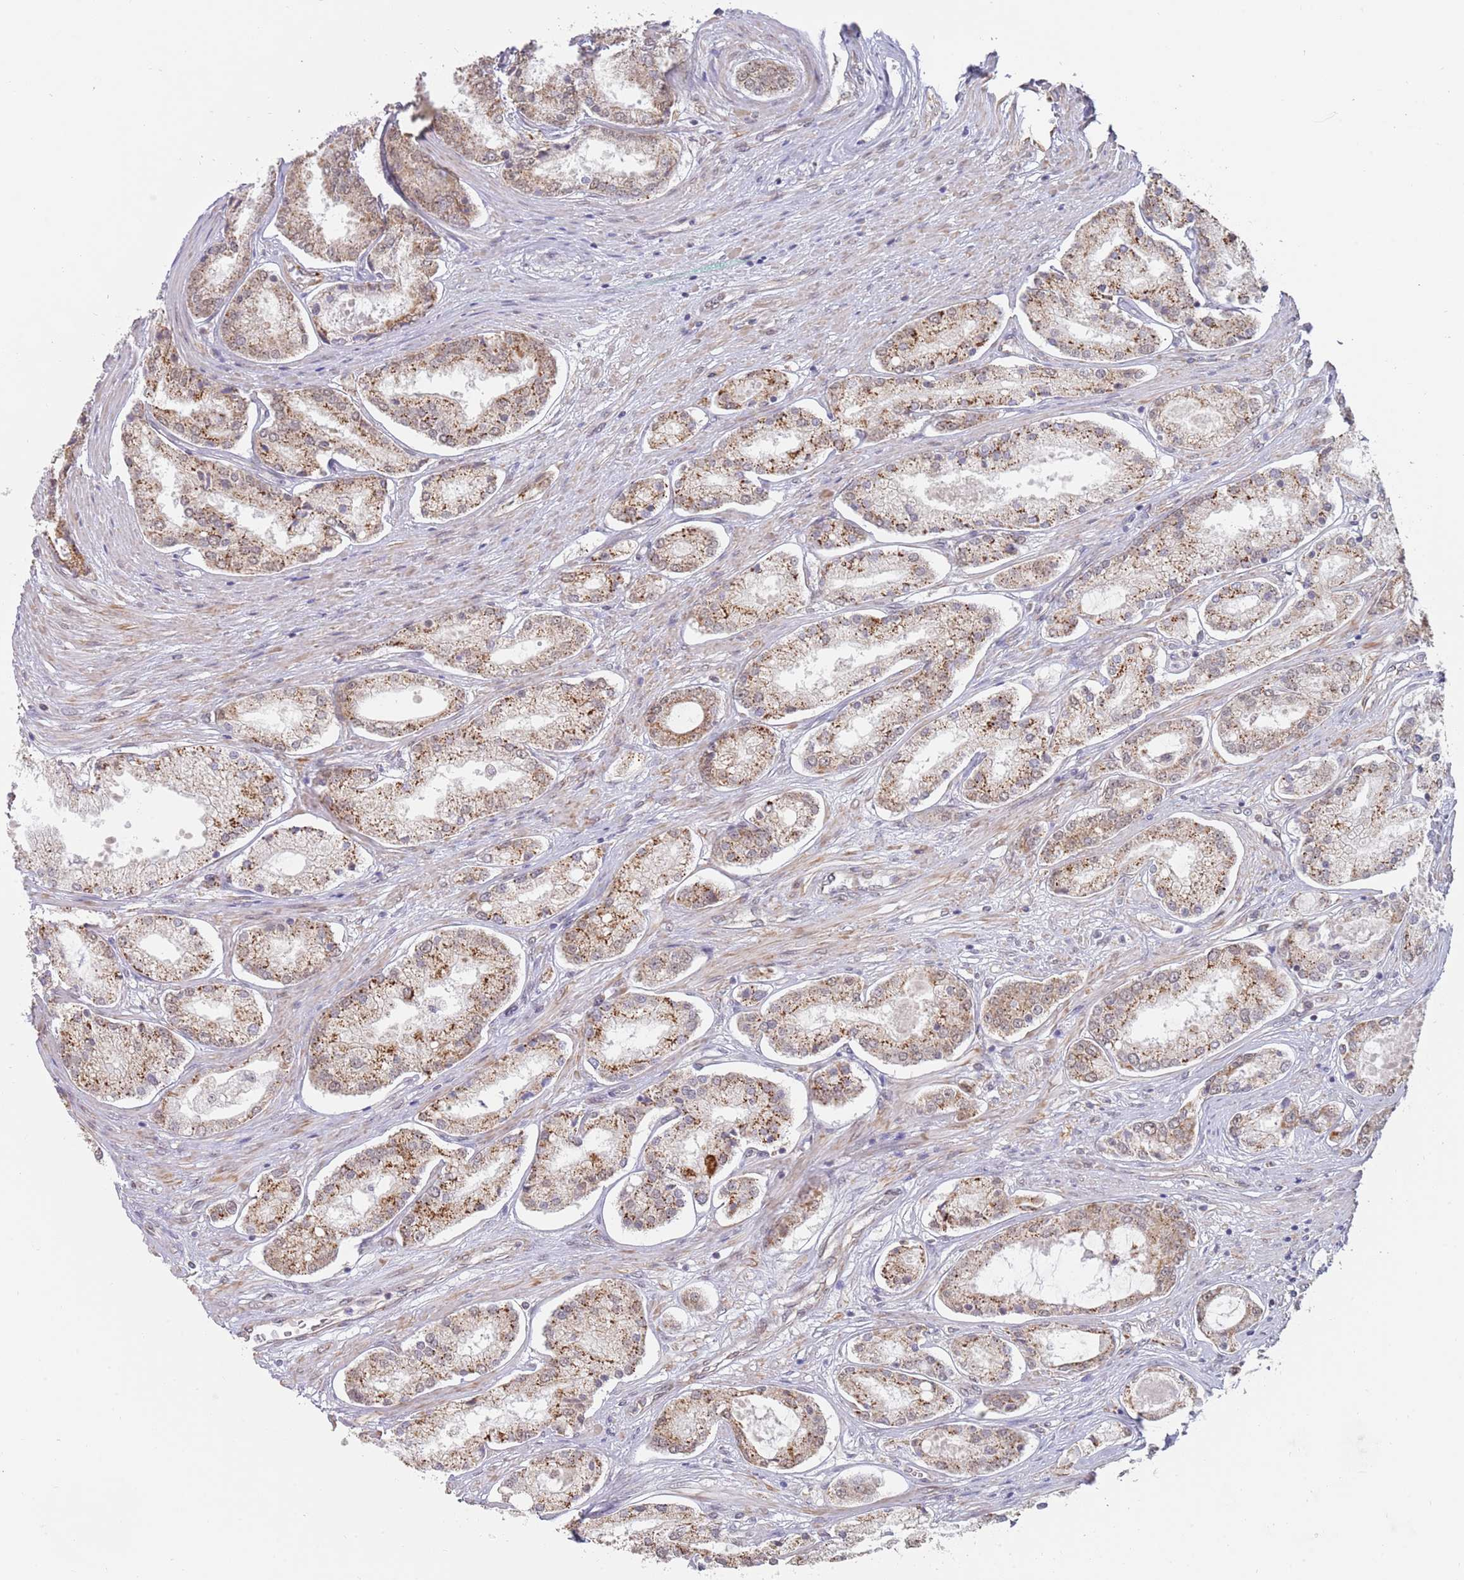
{"staining": {"intensity": "moderate", "quantity": ">75%", "location": "cytoplasmic/membranous"}, "tissue": "prostate cancer", "cell_type": "Tumor cells", "image_type": "cancer", "snomed": [{"axis": "morphology", "description": "Adenocarcinoma, Low grade"}, {"axis": "topography", "description": "Prostate"}], "caption": "Moderate cytoplasmic/membranous protein expression is identified in about >75% of tumor cells in prostate cancer (low-grade adenocarcinoma). The staining was performed using DAB (3,3'-diaminobenzidine) to visualize the protein expression in brown, while the nuclei were stained in blue with hematoxylin (Magnification: 20x).", "gene": "UQCC3", "patient": {"sex": "male", "age": 68}}